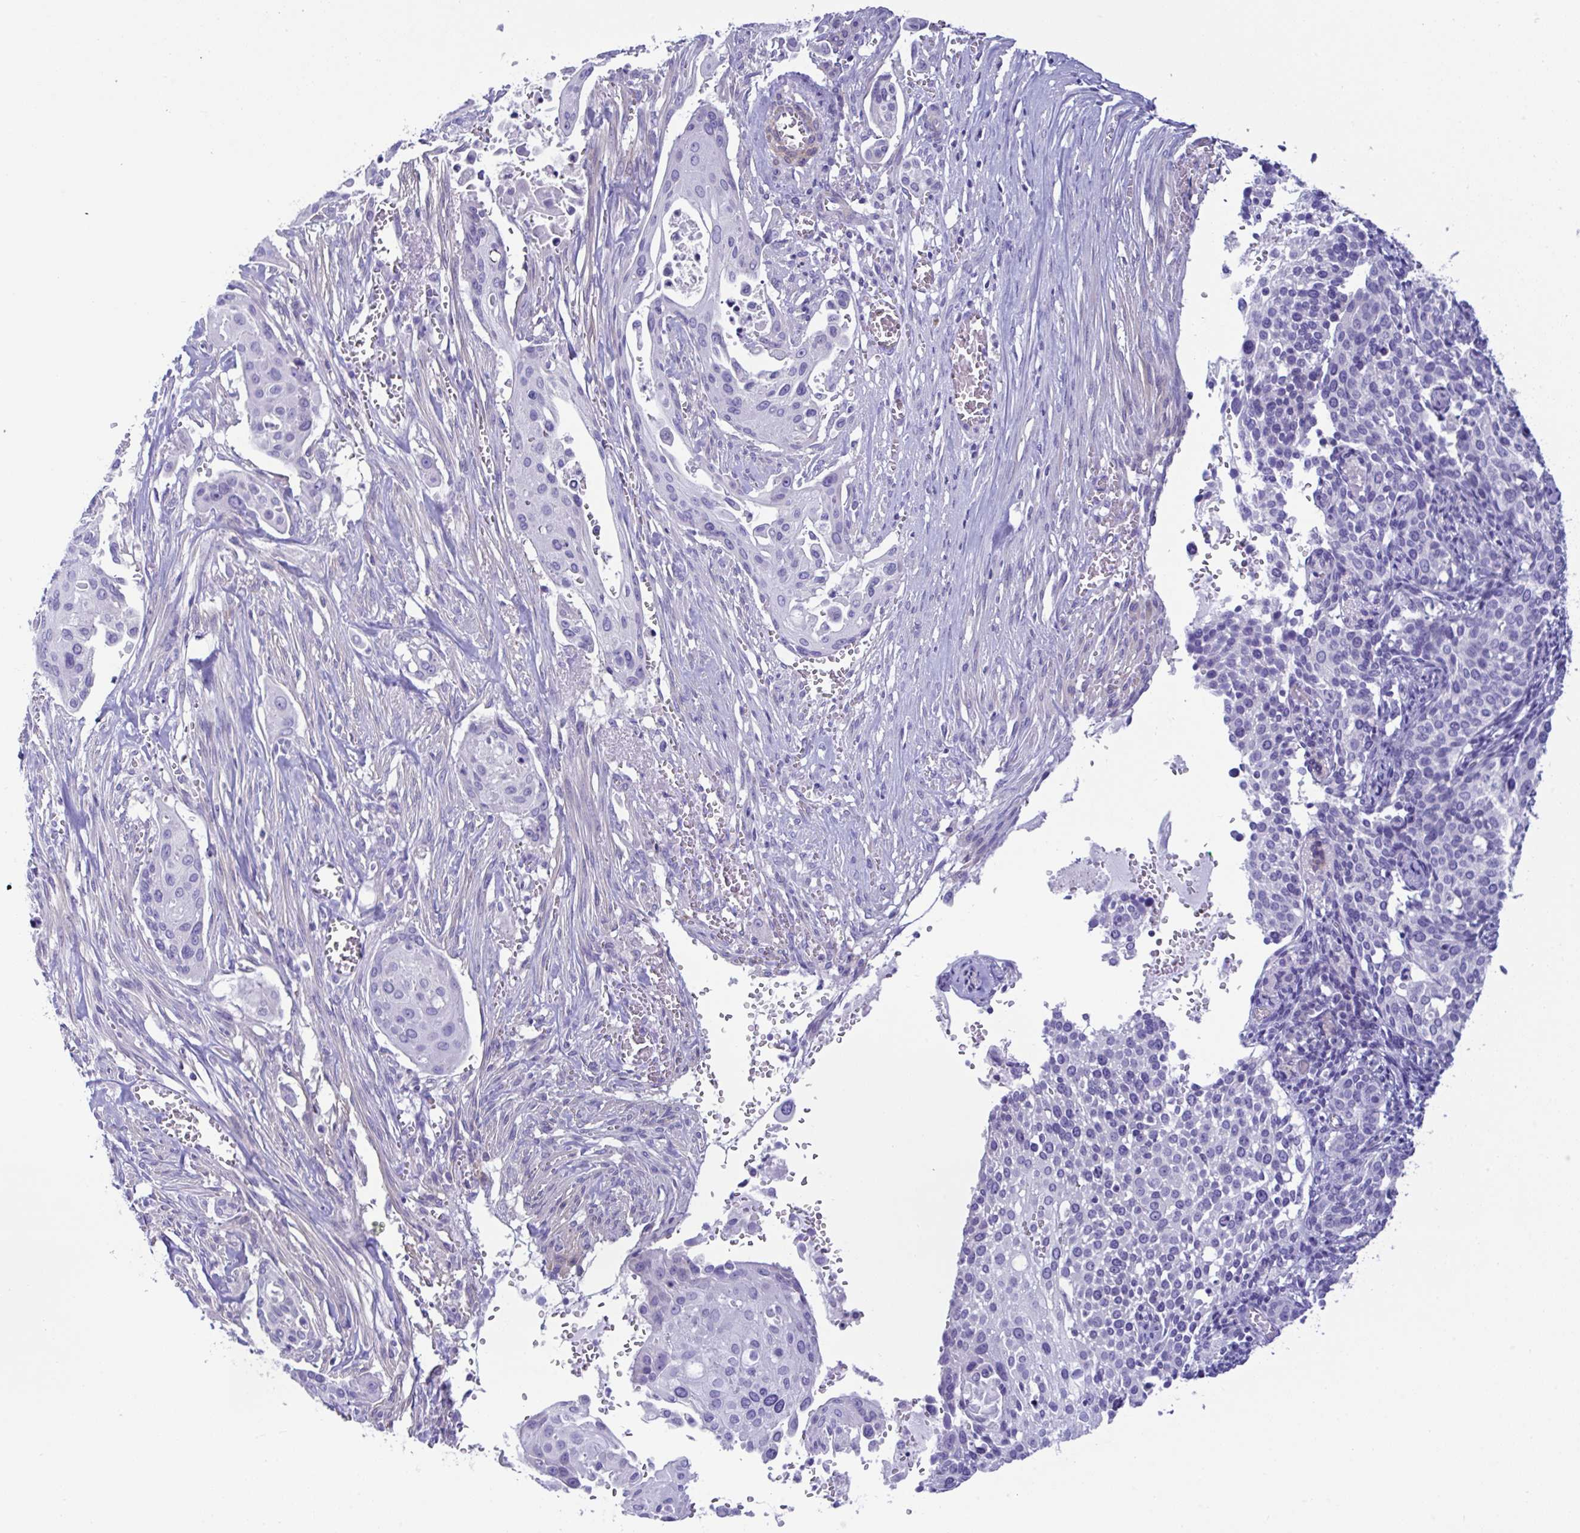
{"staining": {"intensity": "negative", "quantity": "none", "location": "none"}, "tissue": "cervical cancer", "cell_type": "Tumor cells", "image_type": "cancer", "snomed": [{"axis": "morphology", "description": "Squamous cell carcinoma, NOS"}, {"axis": "topography", "description": "Cervix"}], "caption": "IHC of human cervical cancer shows no positivity in tumor cells.", "gene": "MED11", "patient": {"sex": "female", "age": 44}}